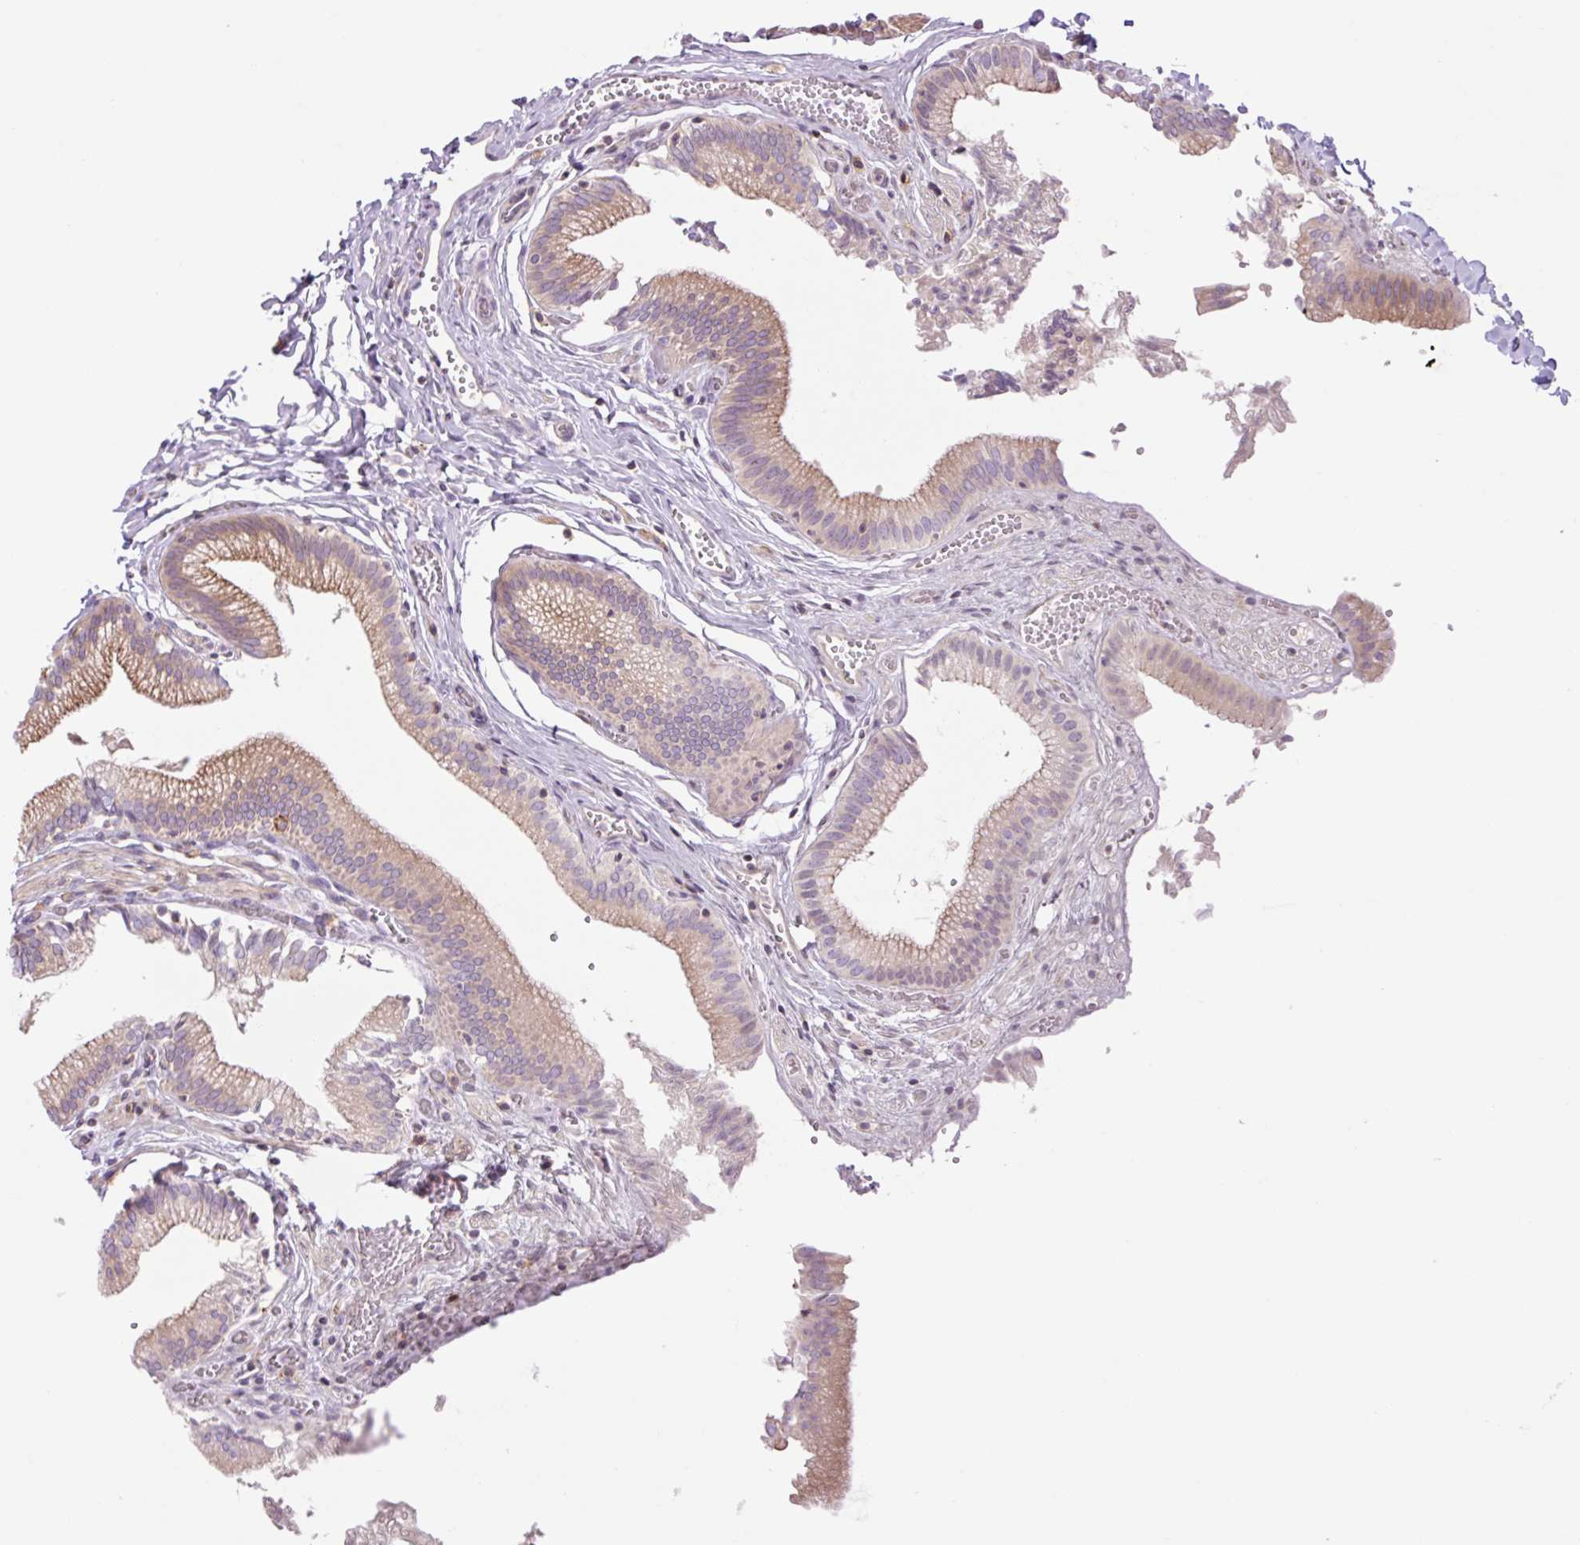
{"staining": {"intensity": "moderate", "quantity": ">75%", "location": "cytoplasmic/membranous"}, "tissue": "gallbladder", "cell_type": "Glandular cells", "image_type": "normal", "snomed": [{"axis": "morphology", "description": "Normal tissue, NOS"}, {"axis": "topography", "description": "Gallbladder"}, {"axis": "topography", "description": "Peripheral nerve tissue"}], "caption": "A high-resolution histopathology image shows immunohistochemistry (IHC) staining of normal gallbladder, which shows moderate cytoplasmic/membranous positivity in approximately >75% of glandular cells. The protein is shown in brown color, while the nuclei are stained blue.", "gene": "GRID2", "patient": {"sex": "male", "age": 17}}